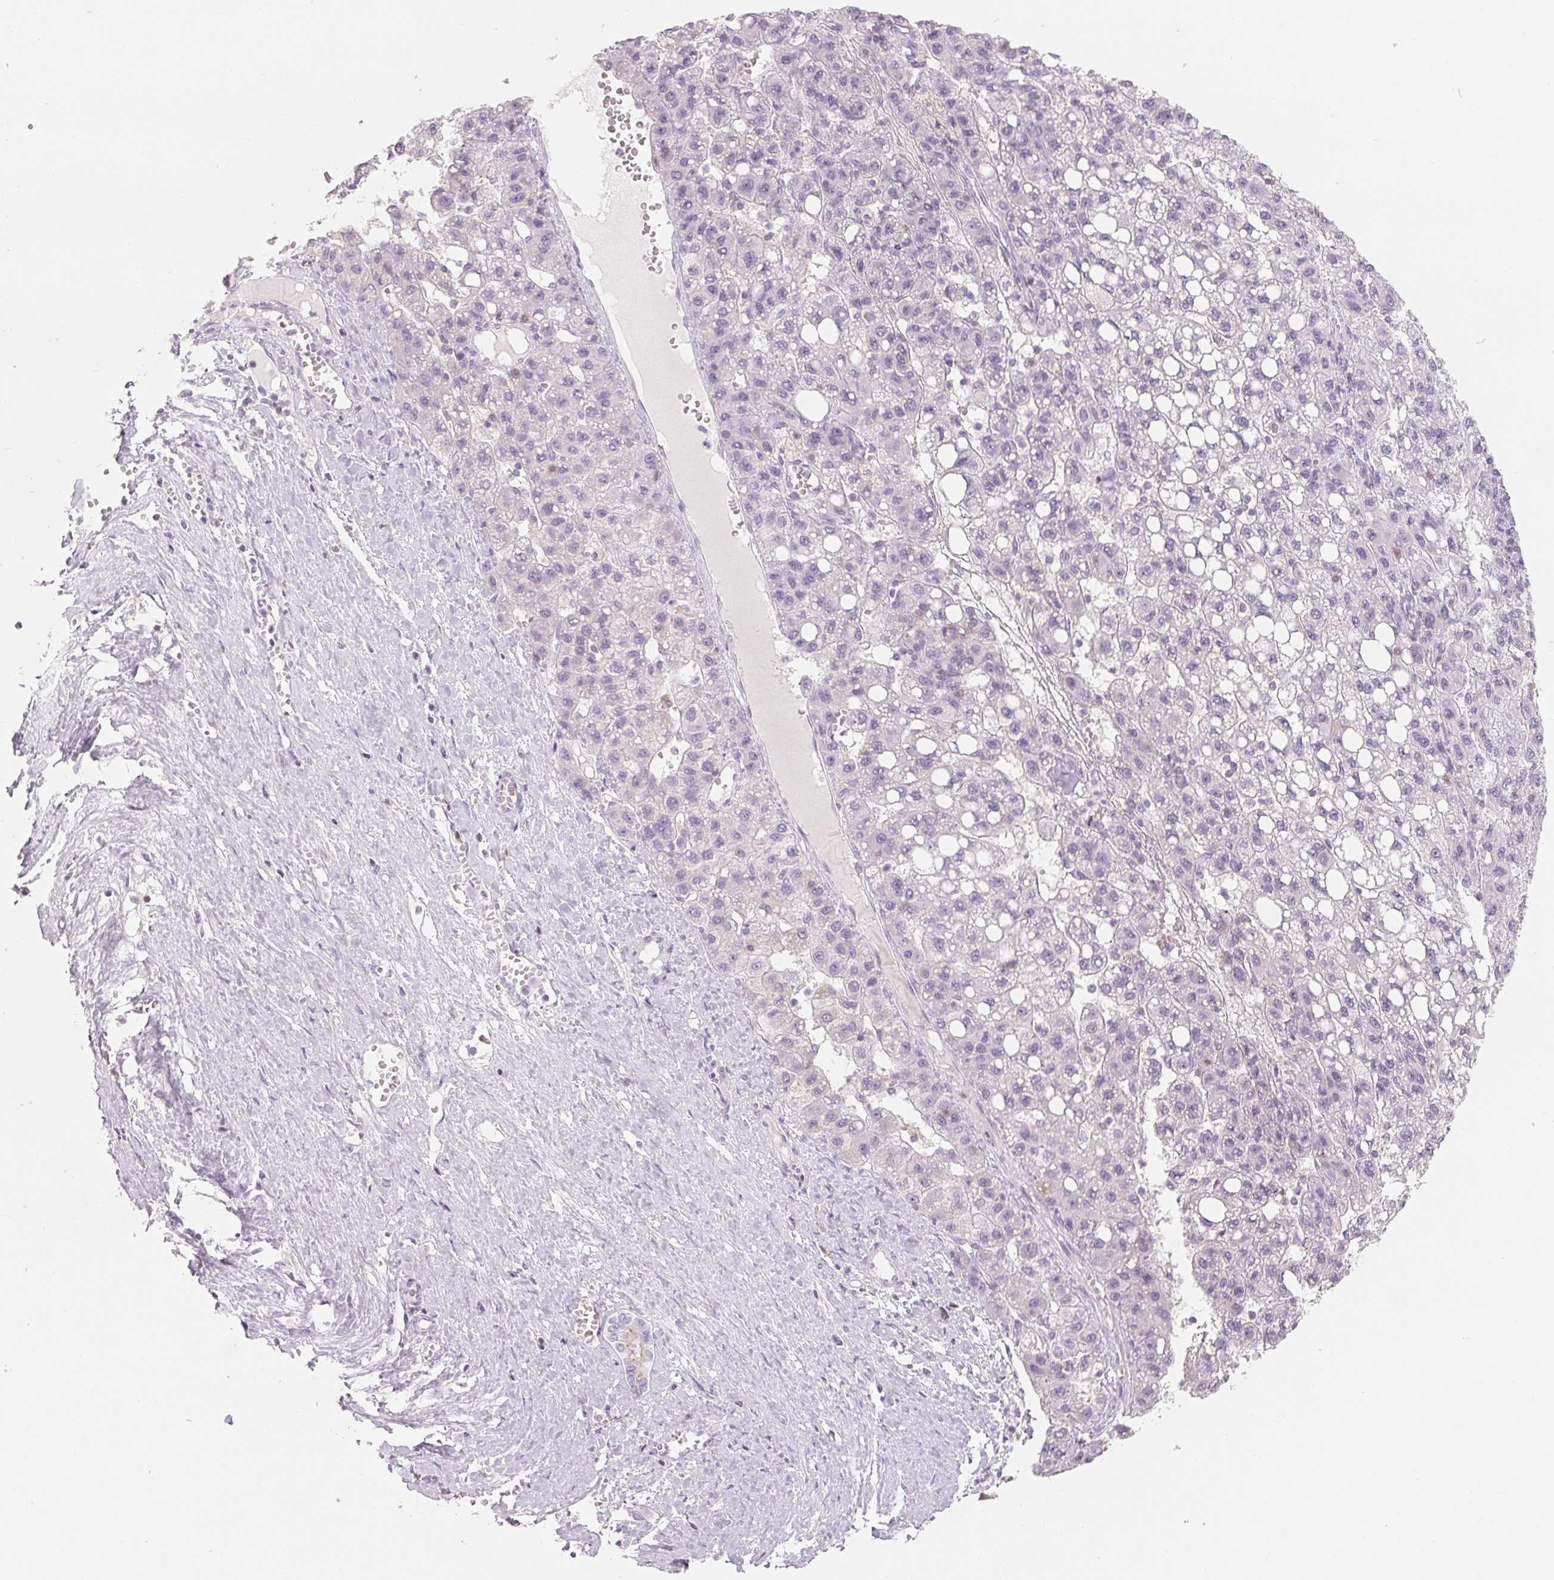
{"staining": {"intensity": "negative", "quantity": "none", "location": "none"}, "tissue": "liver cancer", "cell_type": "Tumor cells", "image_type": "cancer", "snomed": [{"axis": "morphology", "description": "Carcinoma, Hepatocellular, NOS"}, {"axis": "topography", "description": "Liver"}], "caption": "This photomicrograph is of liver cancer stained with immunohistochemistry to label a protein in brown with the nuclei are counter-stained blue. There is no positivity in tumor cells. (DAB (3,3'-diaminobenzidine) IHC with hematoxylin counter stain).", "gene": "CD69", "patient": {"sex": "female", "age": 82}}